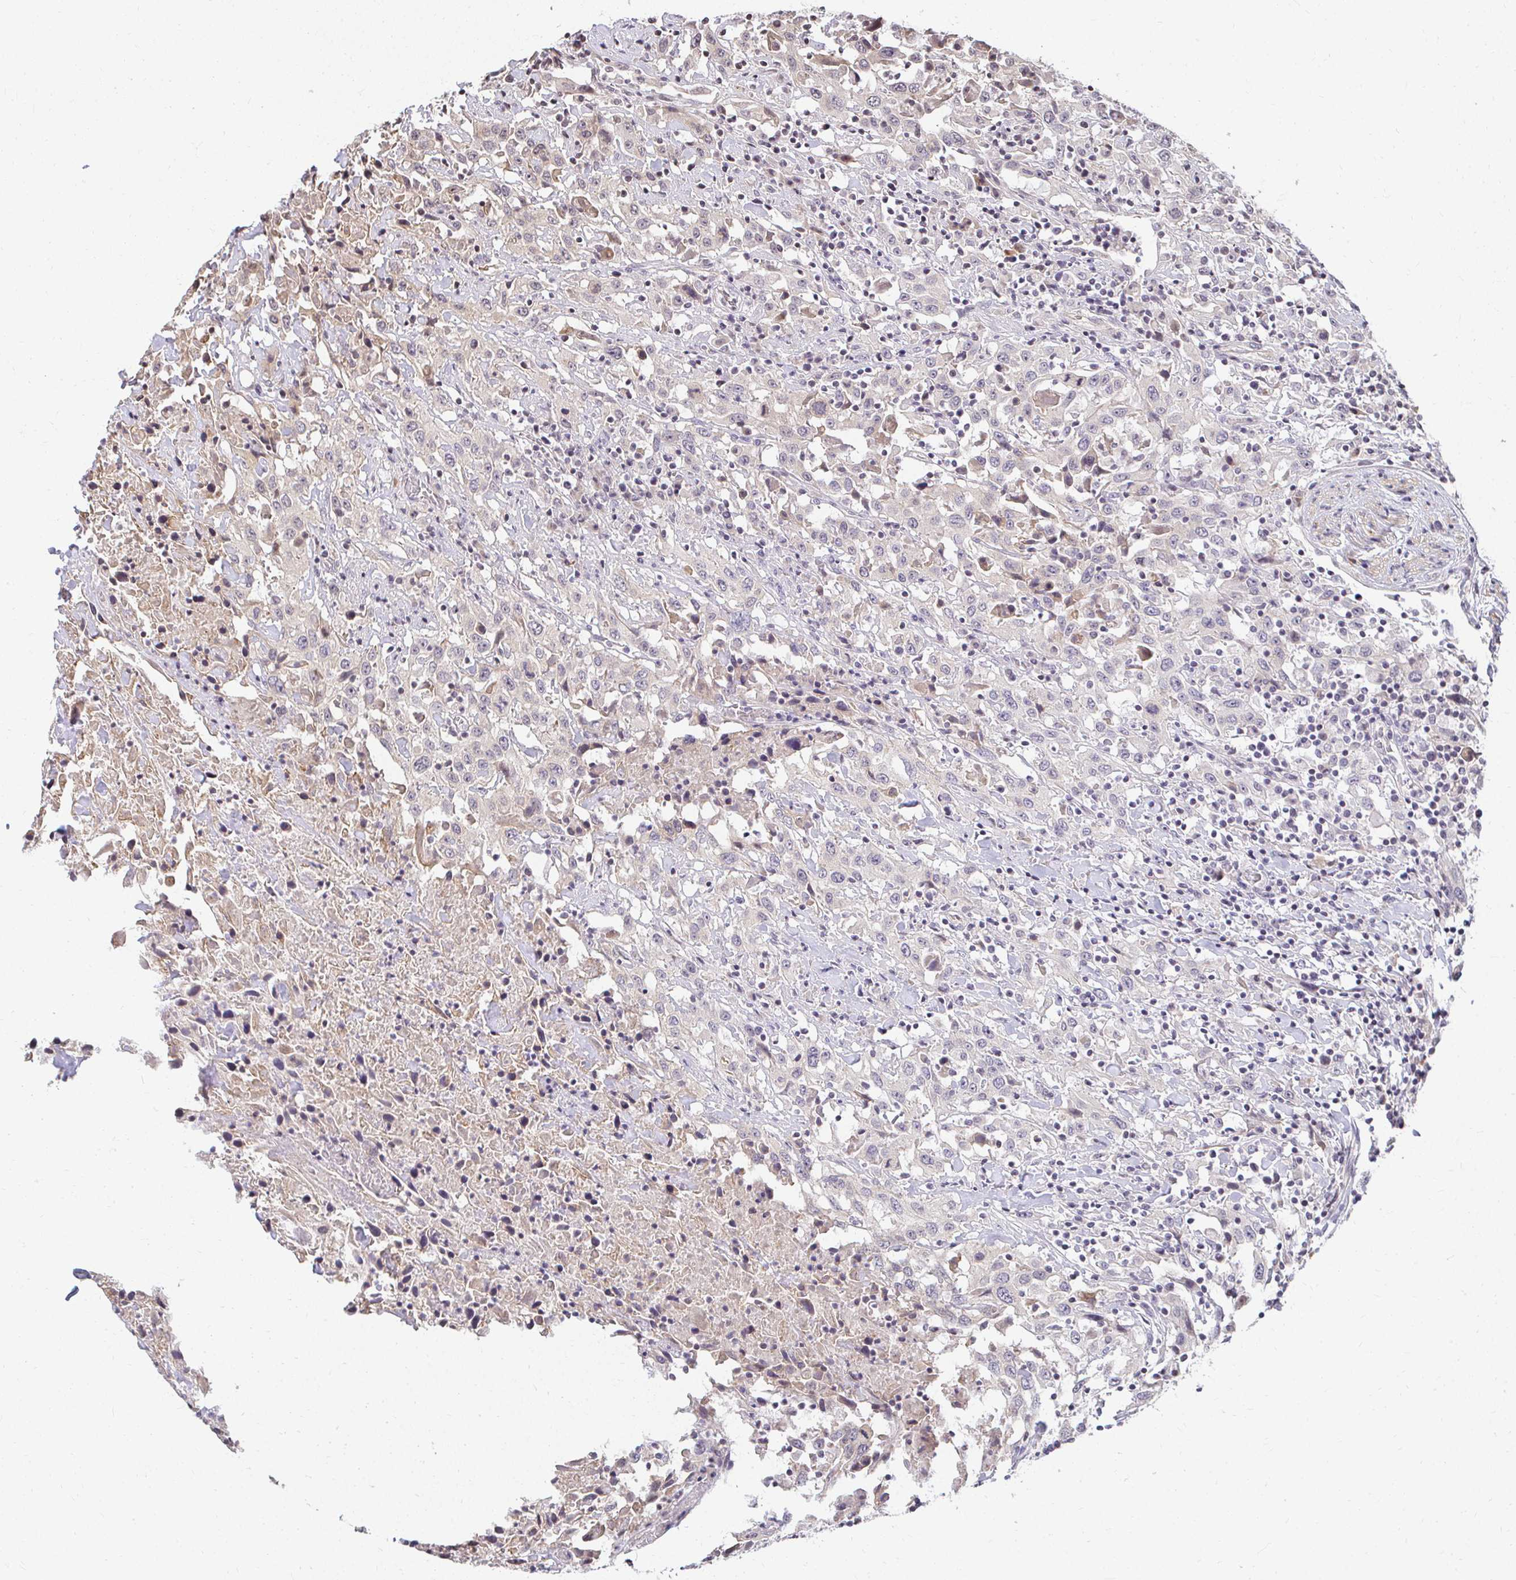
{"staining": {"intensity": "negative", "quantity": "none", "location": "none"}, "tissue": "urothelial cancer", "cell_type": "Tumor cells", "image_type": "cancer", "snomed": [{"axis": "morphology", "description": "Urothelial carcinoma, High grade"}, {"axis": "topography", "description": "Urinary bladder"}], "caption": "DAB immunohistochemical staining of human urothelial cancer demonstrates no significant expression in tumor cells.", "gene": "ANK3", "patient": {"sex": "male", "age": 61}}